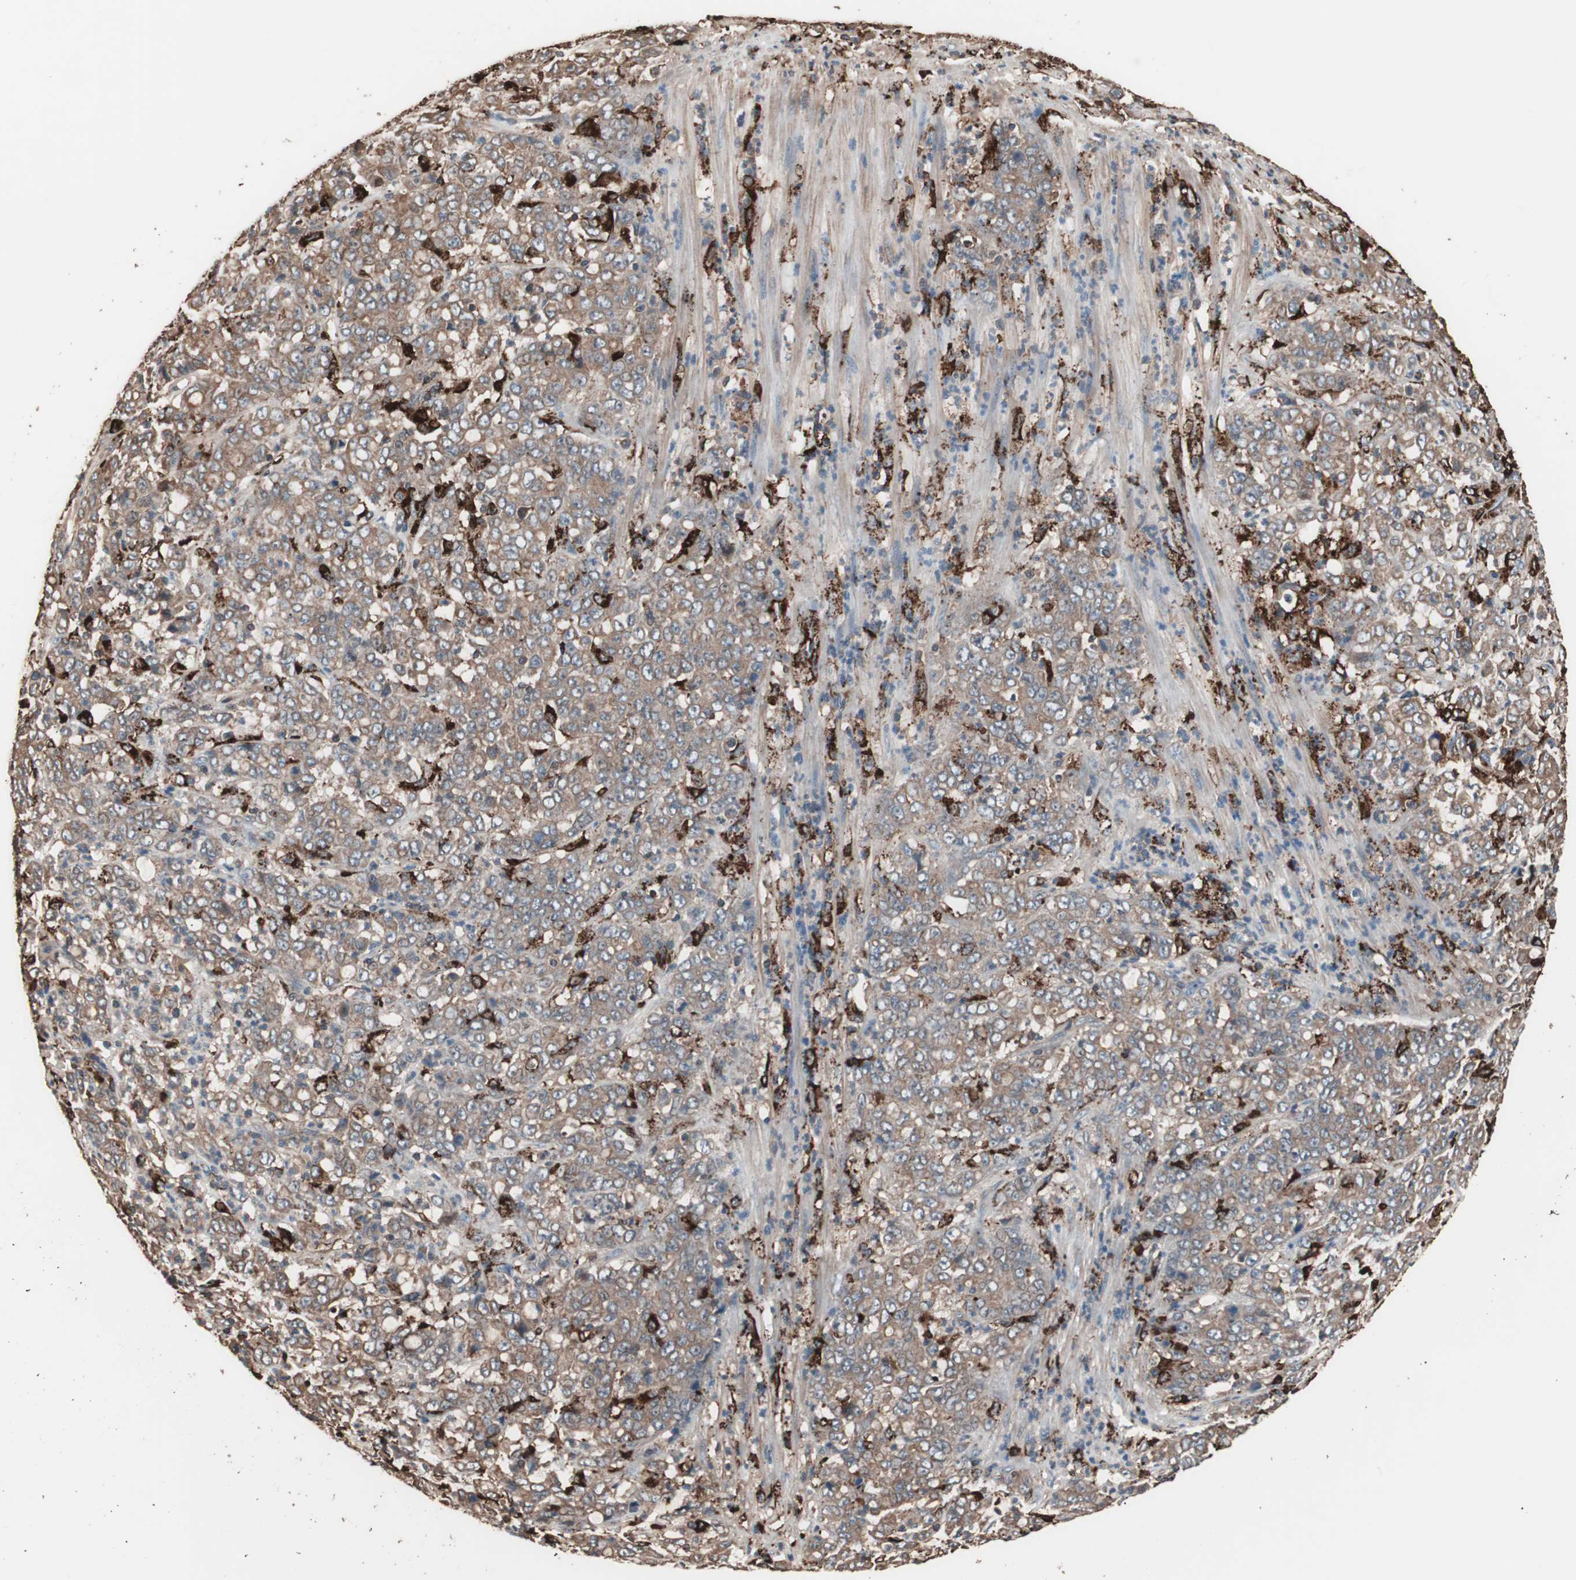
{"staining": {"intensity": "moderate", "quantity": ">75%", "location": "cytoplasmic/membranous"}, "tissue": "stomach cancer", "cell_type": "Tumor cells", "image_type": "cancer", "snomed": [{"axis": "morphology", "description": "Adenocarcinoma, NOS"}, {"axis": "topography", "description": "Stomach, lower"}], "caption": "A histopathology image of adenocarcinoma (stomach) stained for a protein exhibits moderate cytoplasmic/membranous brown staining in tumor cells. Nuclei are stained in blue.", "gene": "CCT3", "patient": {"sex": "female", "age": 71}}